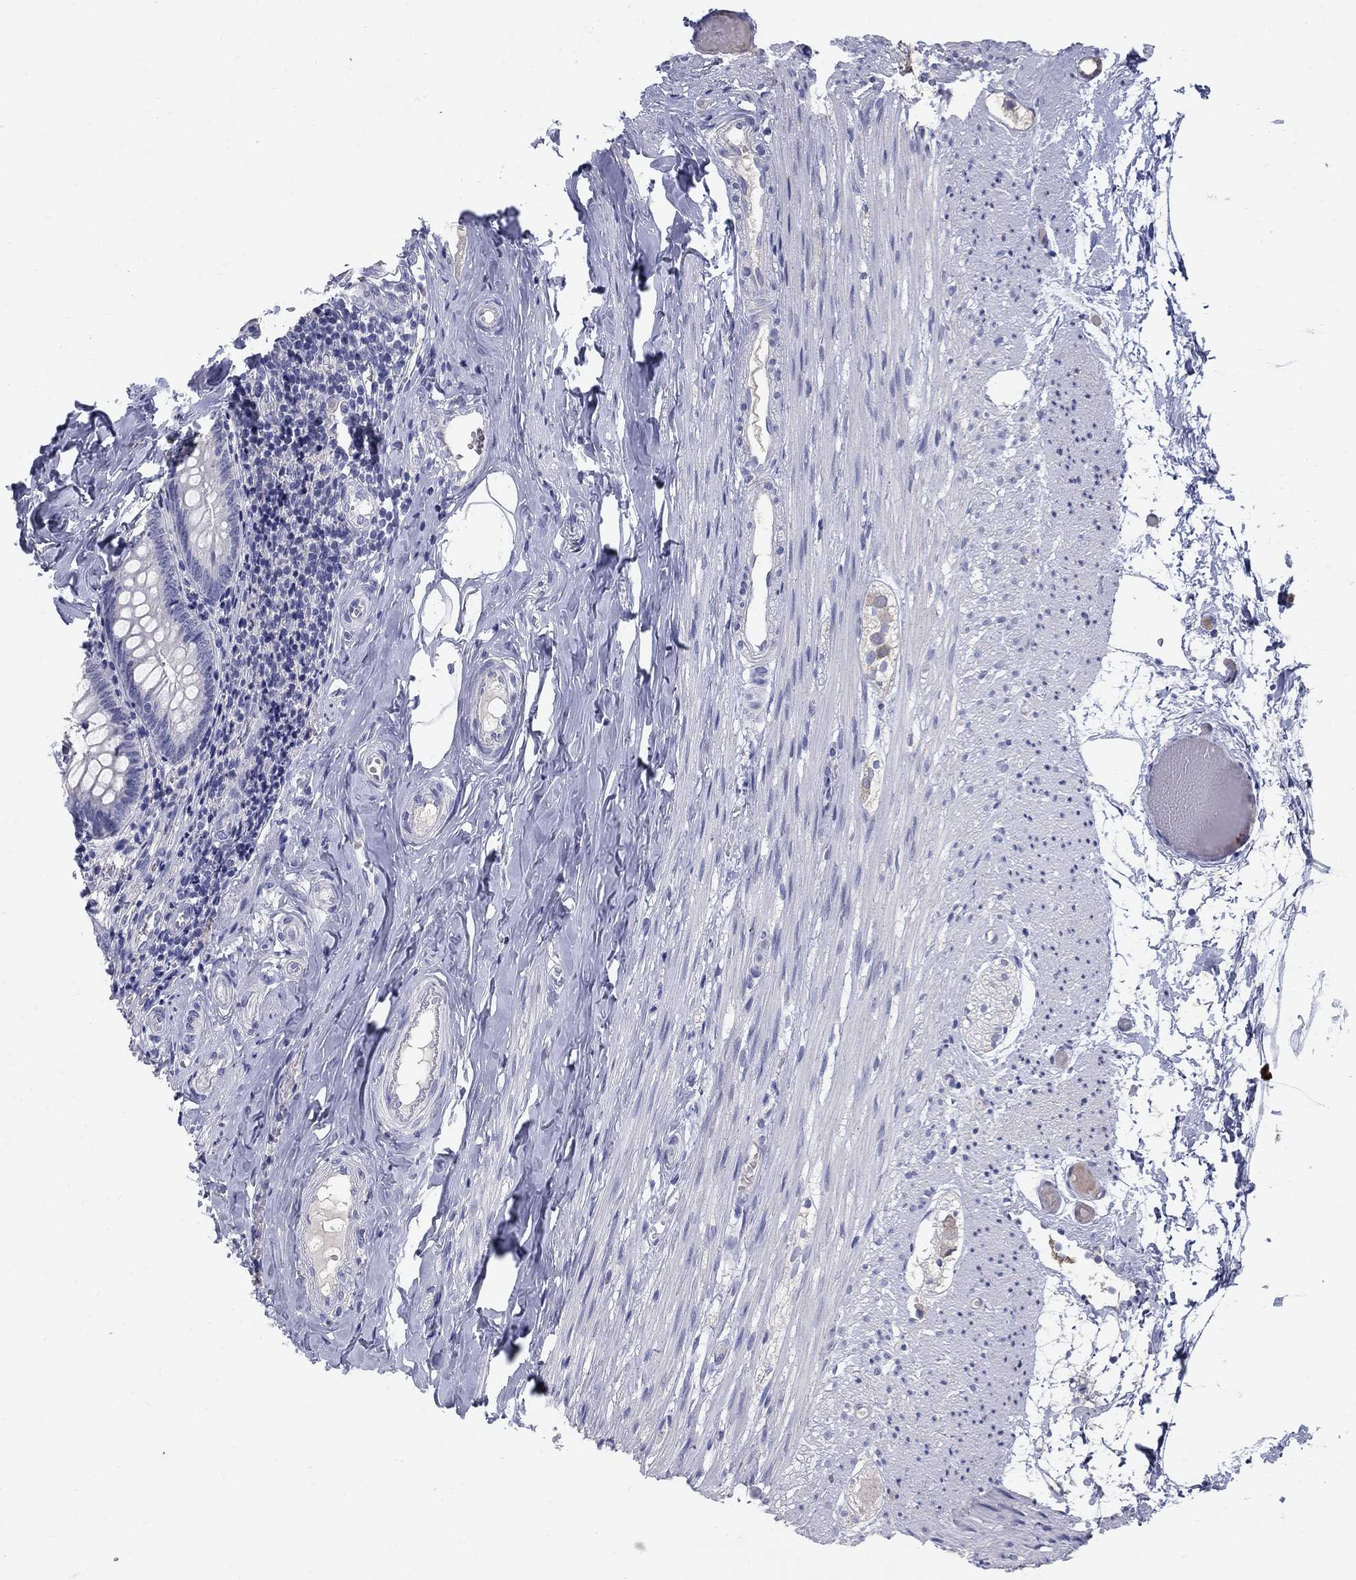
{"staining": {"intensity": "negative", "quantity": "none", "location": "none"}, "tissue": "appendix", "cell_type": "Glandular cells", "image_type": "normal", "snomed": [{"axis": "morphology", "description": "Normal tissue, NOS"}, {"axis": "topography", "description": "Appendix"}], "caption": "DAB immunohistochemical staining of unremarkable human appendix exhibits no significant positivity in glandular cells. (DAB (3,3'-diaminobenzidine) immunohistochemistry with hematoxylin counter stain).", "gene": "PTH1R", "patient": {"sex": "female", "age": 23}}